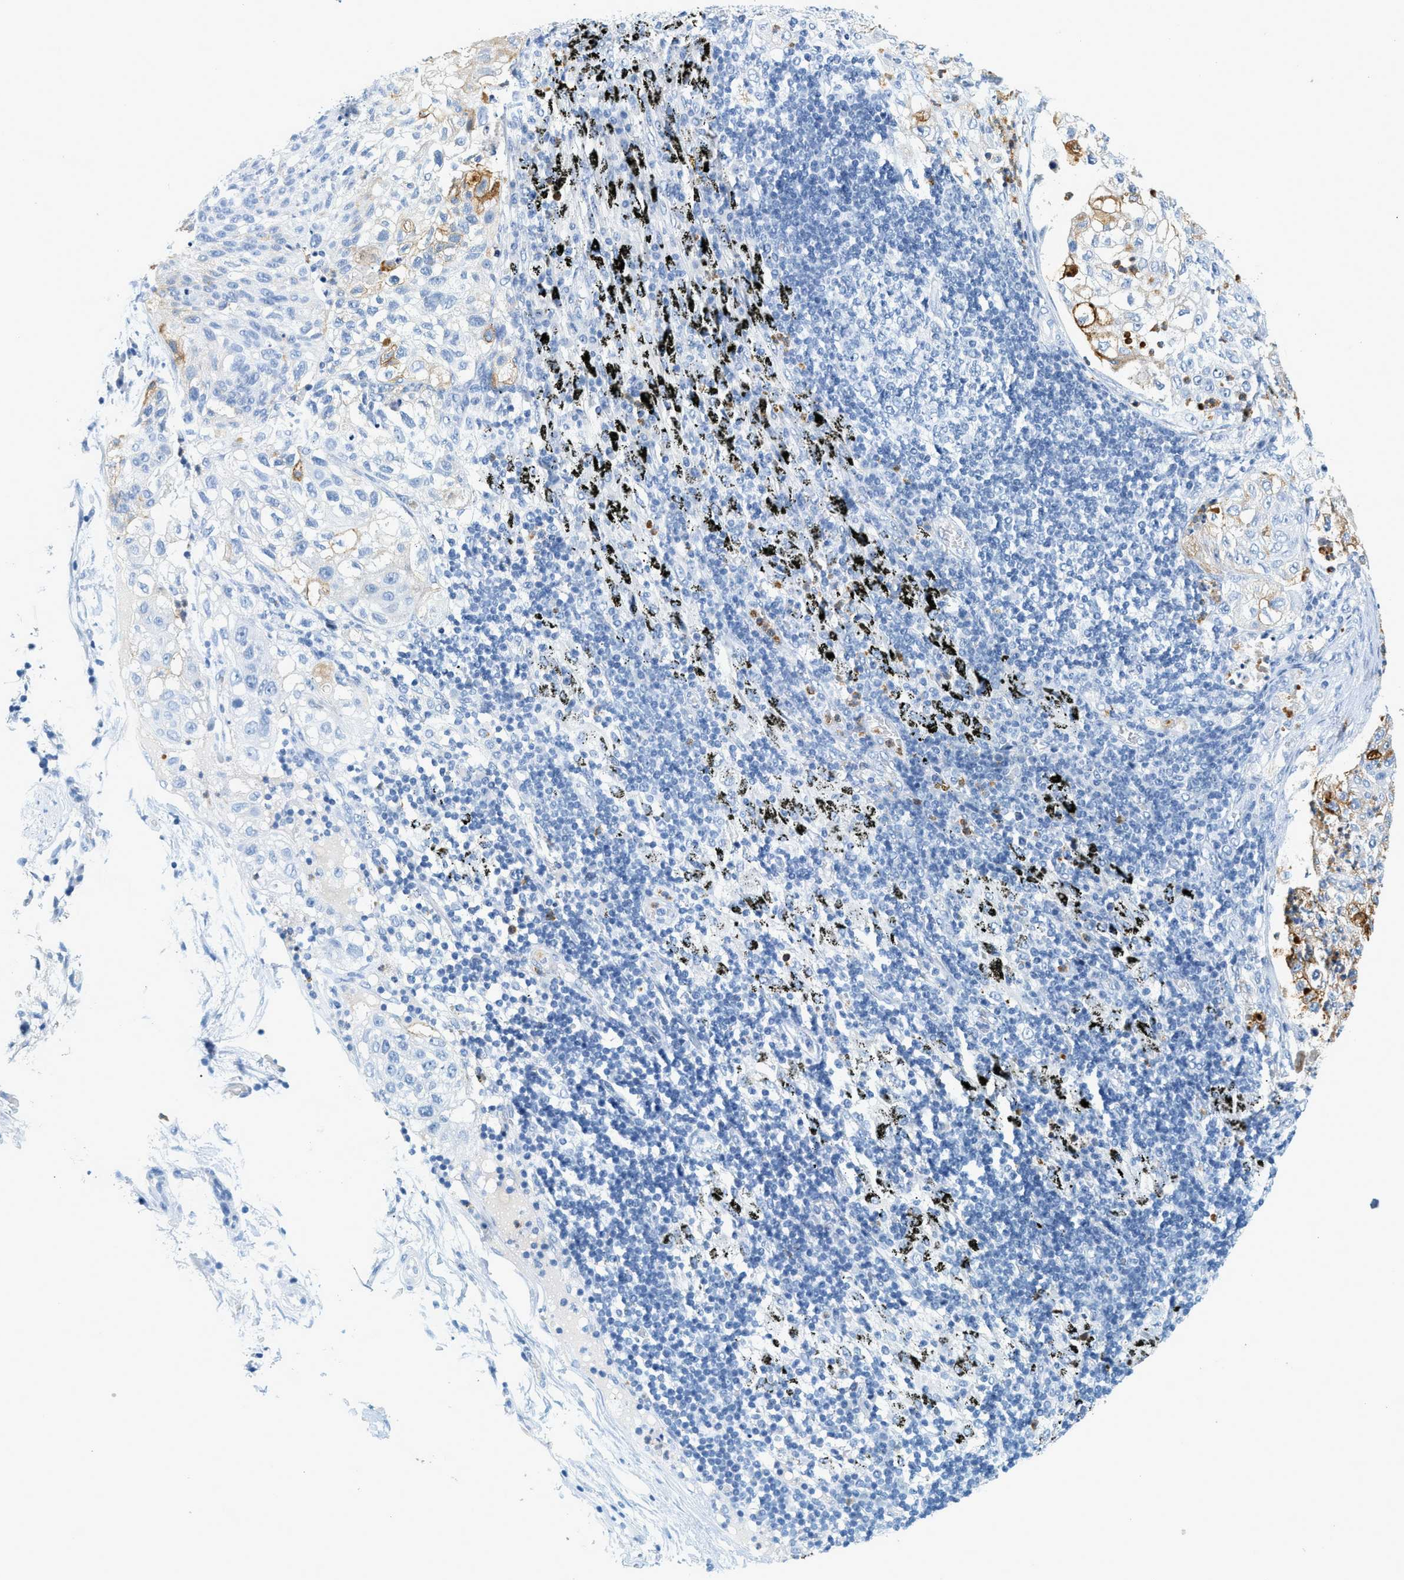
{"staining": {"intensity": "weak", "quantity": "<25%", "location": "cytoplasmic/membranous"}, "tissue": "lung cancer", "cell_type": "Tumor cells", "image_type": "cancer", "snomed": [{"axis": "morphology", "description": "Inflammation, NOS"}, {"axis": "morphology", "description": "Squamous cell carcinoma, NOS"}, {"axis": "topography", "description": "Lymph node"}, {"axis": "topography", "description": "Soft tissue"}, {"axis": "topography", "description": "Lung"}], "caption": "A micrograph of squamous cell carcinoma (lung) stained for a protein demonstrates no brown staining in tumor cells.", "gene": "LCN2", "patient": {"sex": "male", "age": 66}}